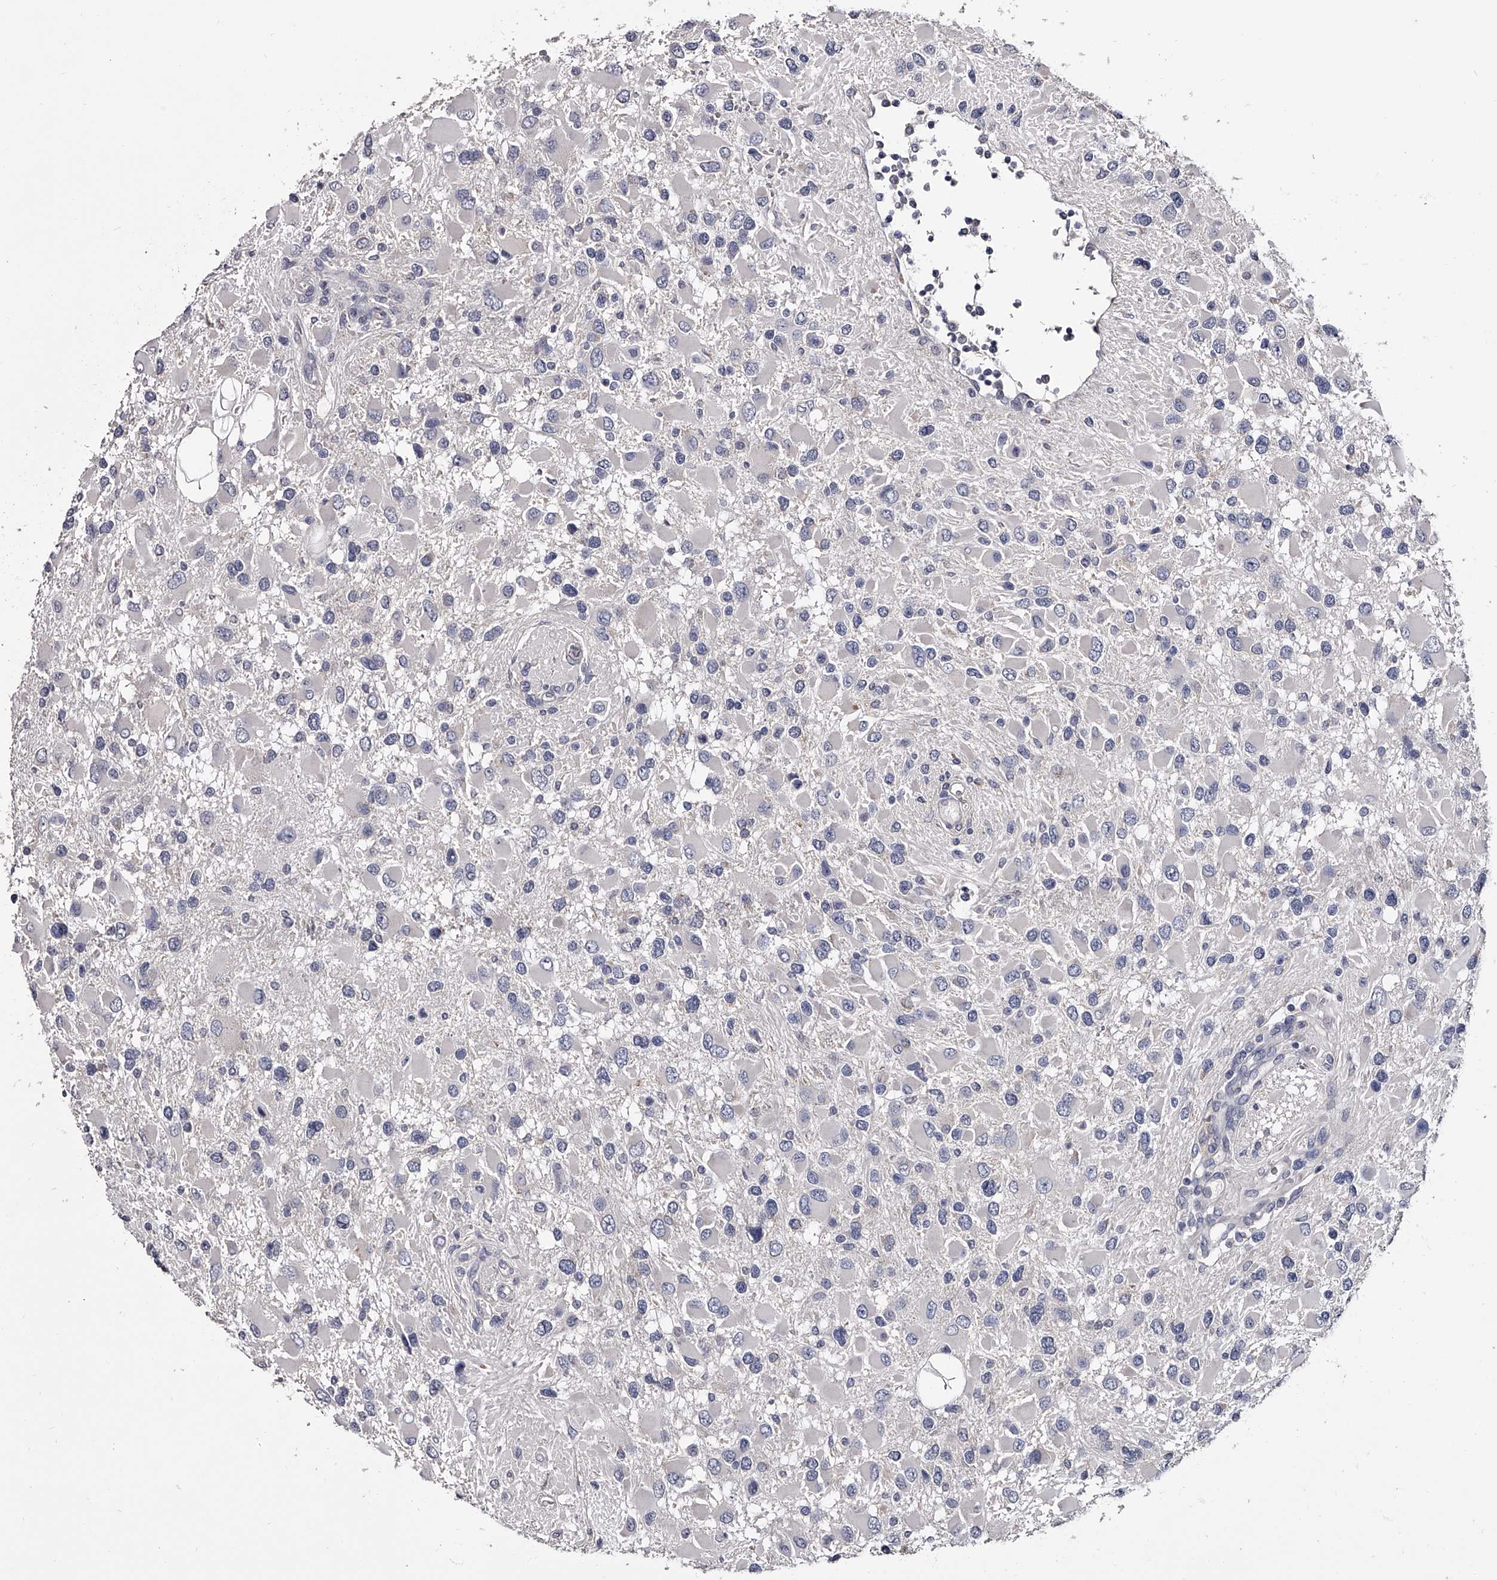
{"staining": {"intensity": "negative", "quantity": "none", "location": "none"}, "tissue": "glioma", "cell_type": "Tumor cells", "image_type": "cancer", "snomed": [{"axis": "morphology", "description": "Glioma, malignant, High grade"}, {"axis": "topography", "description": "Brain"}], "caption": "An IHC histopathology image of malignant high-grade glioma is shown. There is no staining in tumor cells of malignant high-grade glioma. (Stains: DAB immunohistochemistry (IHC) with hematoxylin counter stain, Microscopy: brightfield microscopy at high magnification).", "gene": "GAPVD1", "patient": {"sex": "male", "age": 53}}